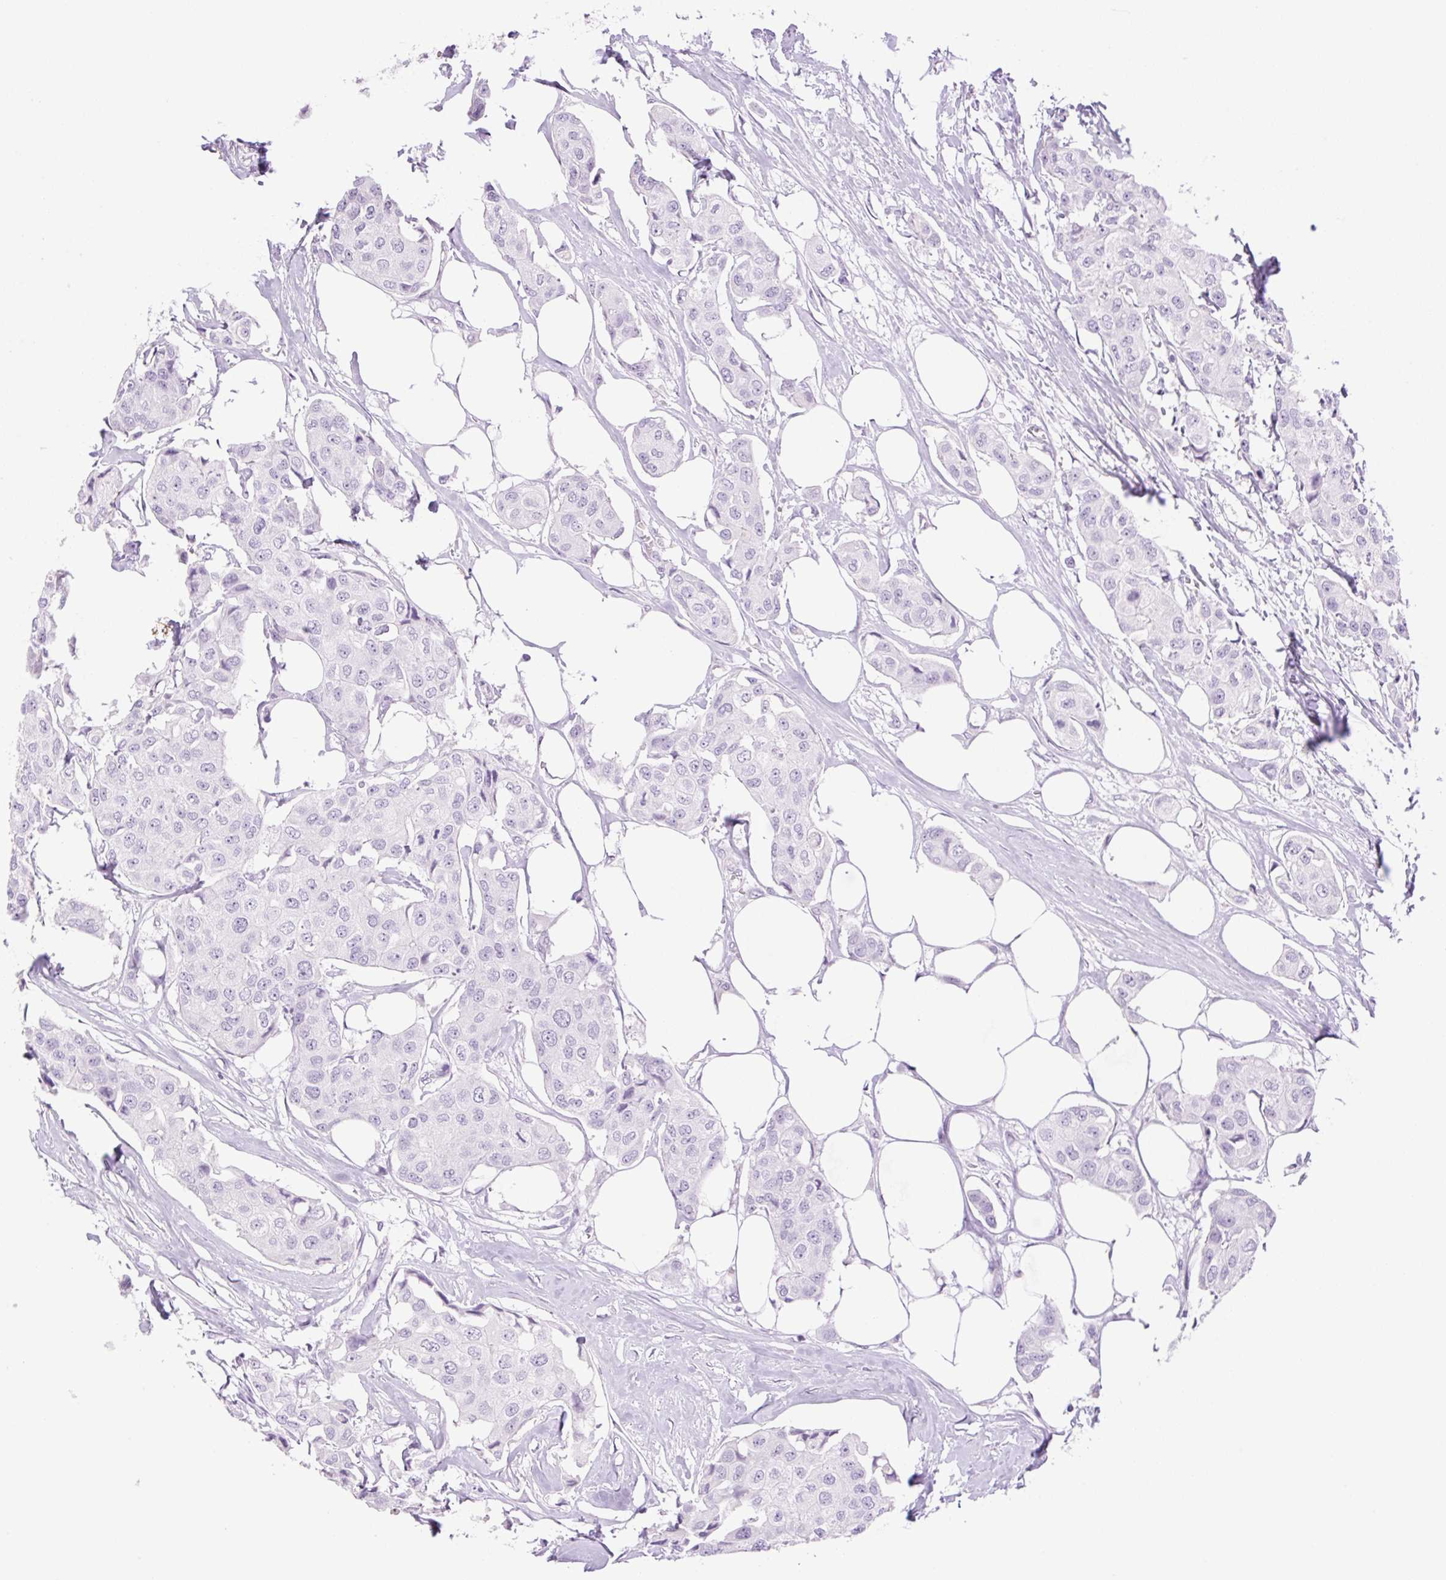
{"staining": {"intensity": "negative", "quantity": "none", "location": "none"}, "tissue": "breast cancer", "cell_type": "Tumor cells", "image_type": "cancer", "snomed": [{"axis": "morphology", "description": "Duct carcinoma"}, {"axis": "topography", "description": "Breast"}, {"axis": "topography", "description": "Lymph node"}], "caption": "Breast cancer was stained to show a protein in brown. There is no significant positivity in tumor cells.", "gene": "SP140L", "patient": {"sex": "female", "age": 80}}